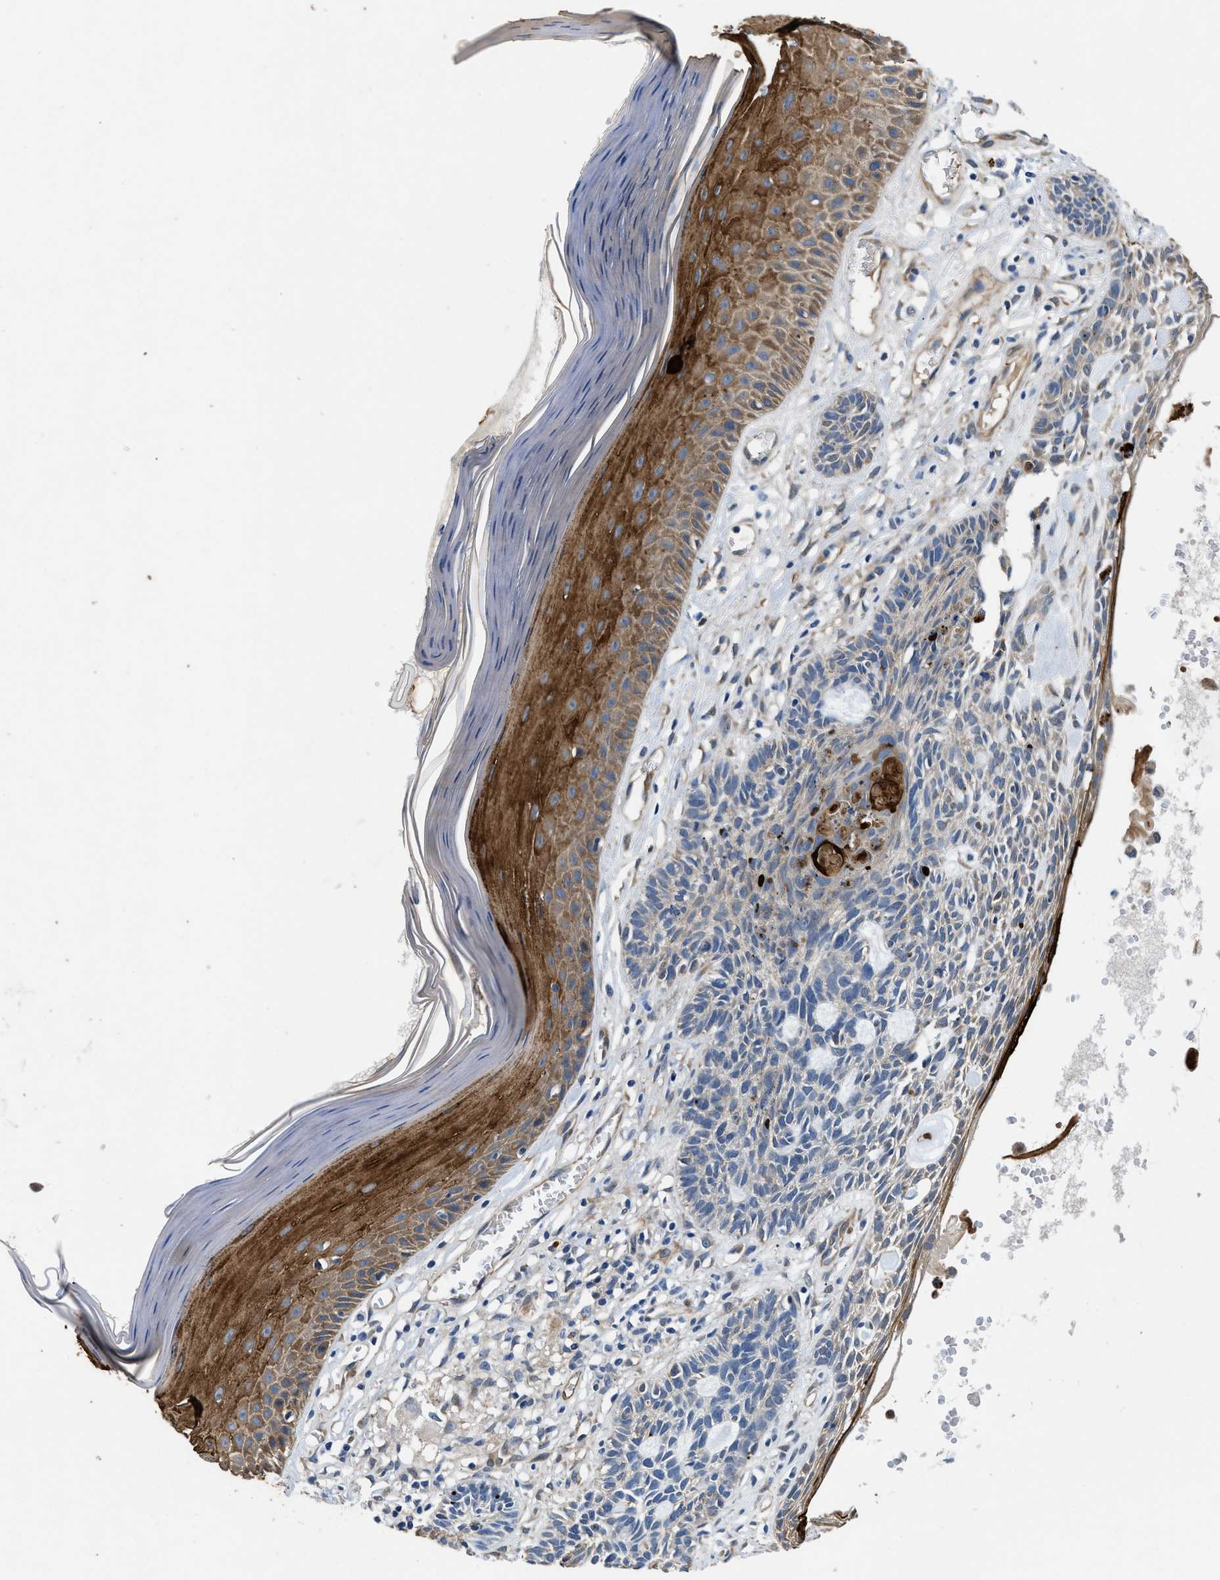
{"staining": {"intensity": "weak", "quantity": "<25%", "location": "cytoplasmic/membranous"}, "tissue": "skin cancer", "cell_type": "Tumor cells", "image_type": "cancer", "snomed": [{"axis": "morphology", "description": "Basal cell carcinoma"}, {"axis": "topography", "description": "Skin"}], "caption": "Immunohistochemistry (IHC) micrograph of neoplastic tissue: human skin cancer (basal cell carcinoma) stained with DAB (3,3'-diaminobenzidine) shows no significant protein expression in tumor cells.", "gene": "RAPH1", "patient": {"sex": "male", "age": 67}}